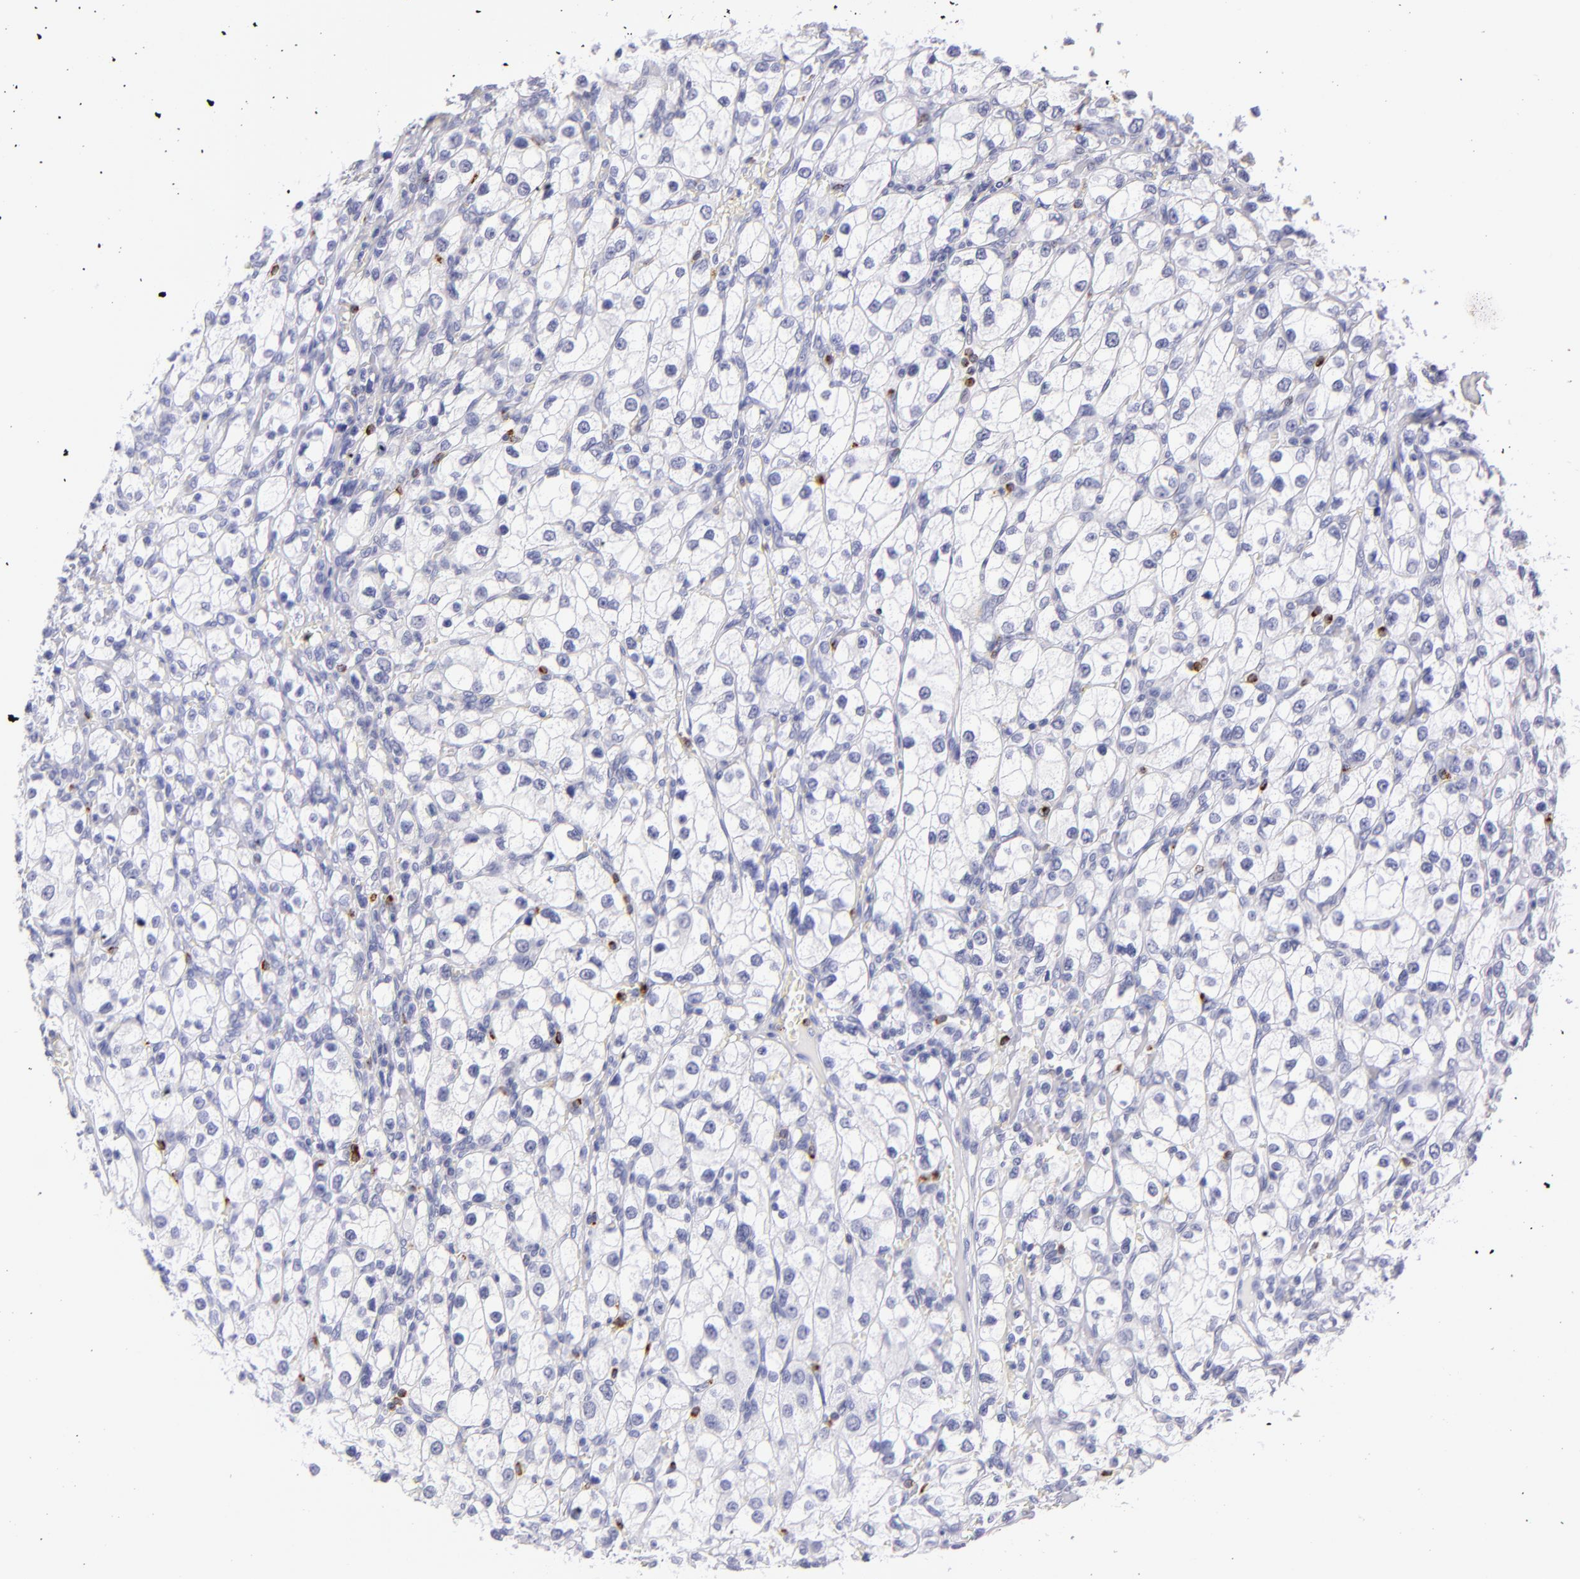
{"staining": {"intensity": "negative", "quantity": "none", "location": "none"}, "tissue": "renal cancer", "cell_type": "Tumor cells", "image_type": "cancer", "snomed": [{"axis": "morphology", "description": "Adenocarcinoma, NOS"}, {"axis": "topography", "description": "Kidney"}], "caption": "A high-resolution photomicrograph shows immunohistochemistry (IHC) staining of adenocarcinoma (renal), which exhibits no significant expression in tumor cells. The staining was performed using DAB to visualize the protein expression in brown, while the nuclei were stained in blue with hematoxylin (Magnification: 20x).", "gene": "PRF1", "patient": {"sex": "female", "age": 62}}